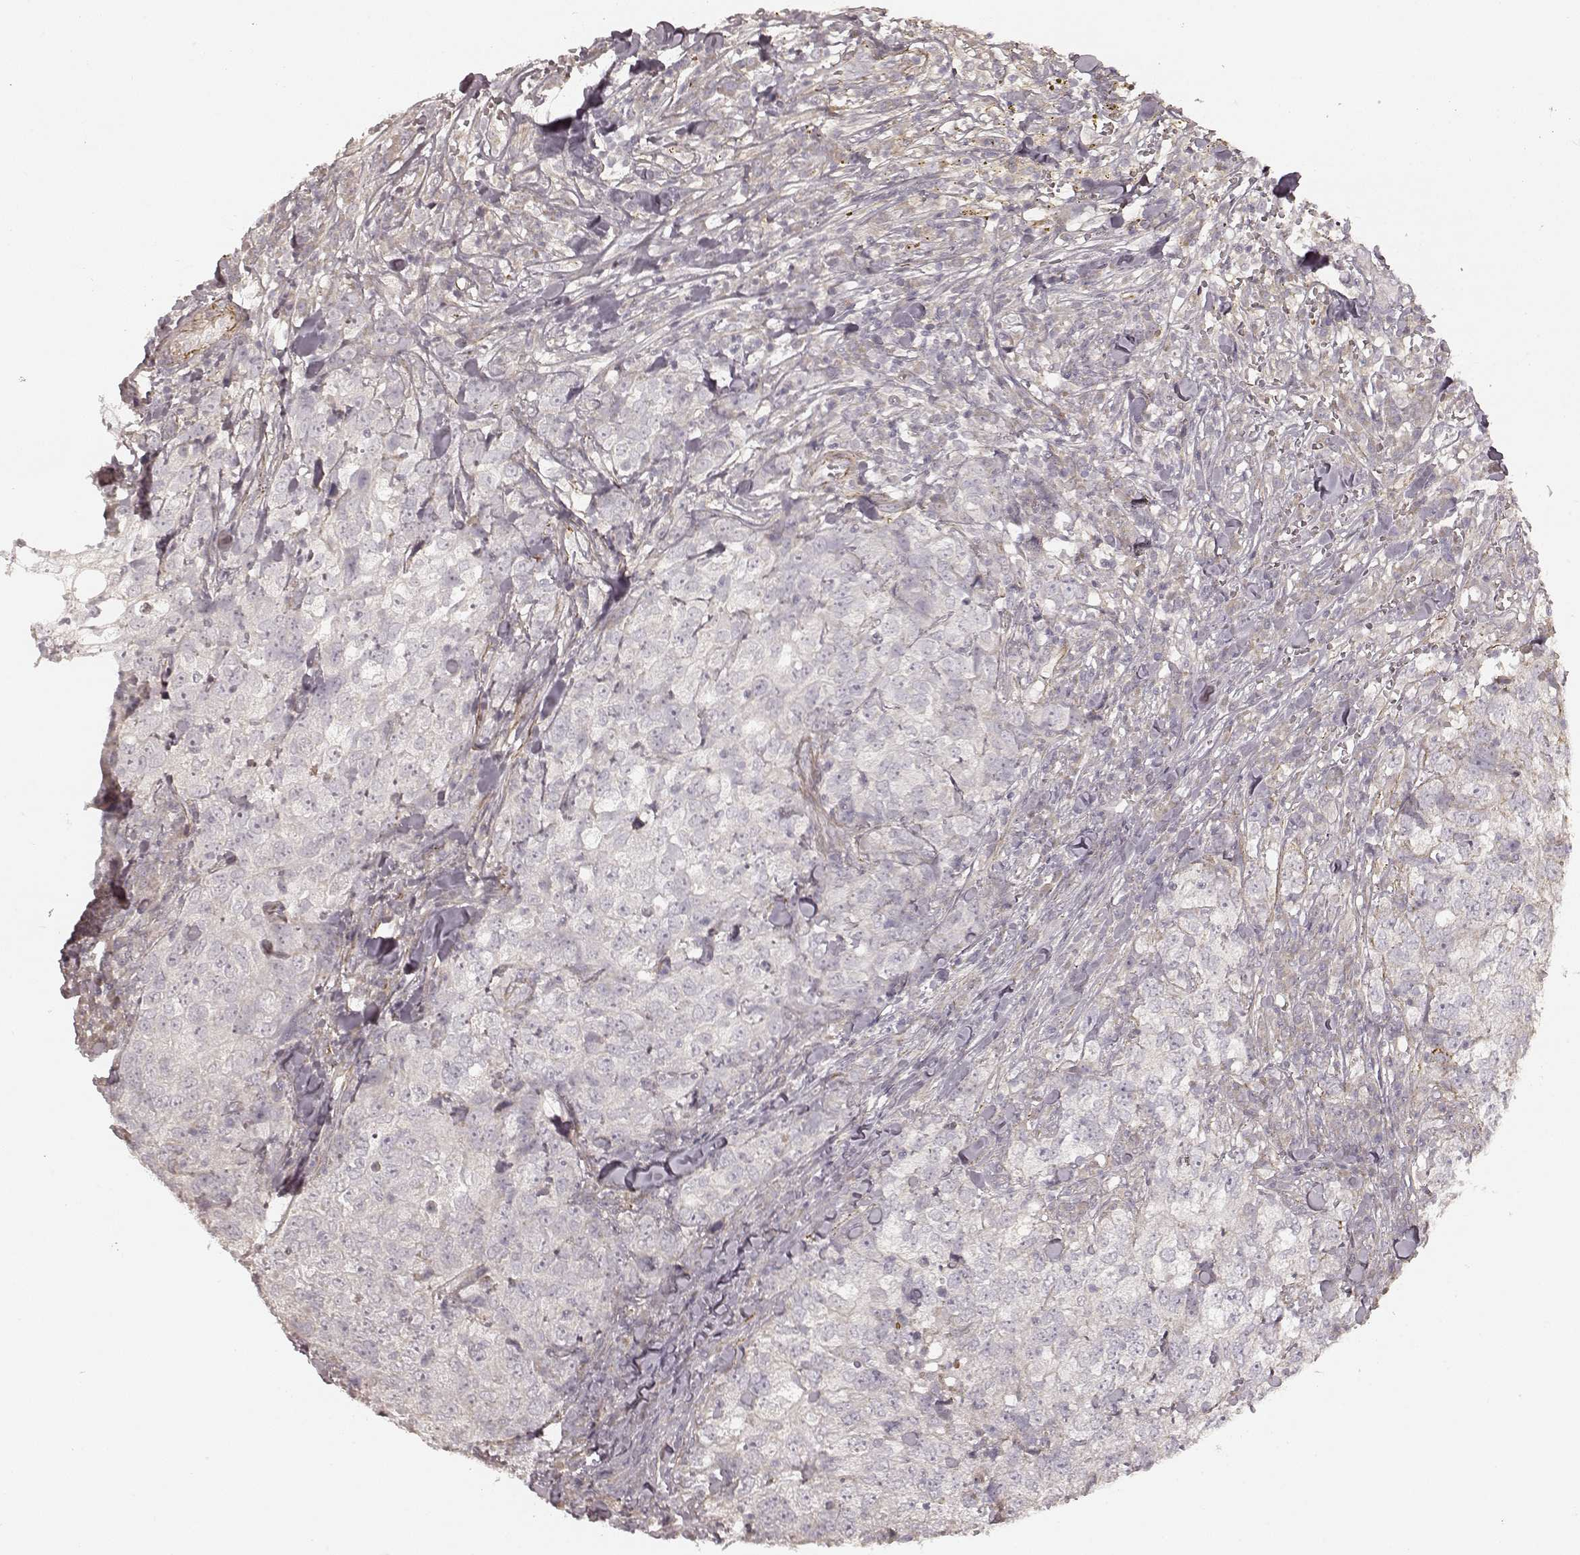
{"staining": {"intensity": "negative", "quantity": "none", "location": "none"}, "tissue": "breast cancer", "cell_type": "Tumor cells", "image_type": "cancer", "snomed": [{"axis": "morphology", "description": "Duct carcinoma"}, {"axis": "topography", "description": "Breast"}], "caption": "A histopathology image of breast cancer stained for a protein reveals no brown staining in tumor cells.", "gene": "KCNJ9", "patient": {"sex": "female", "age": 30}}